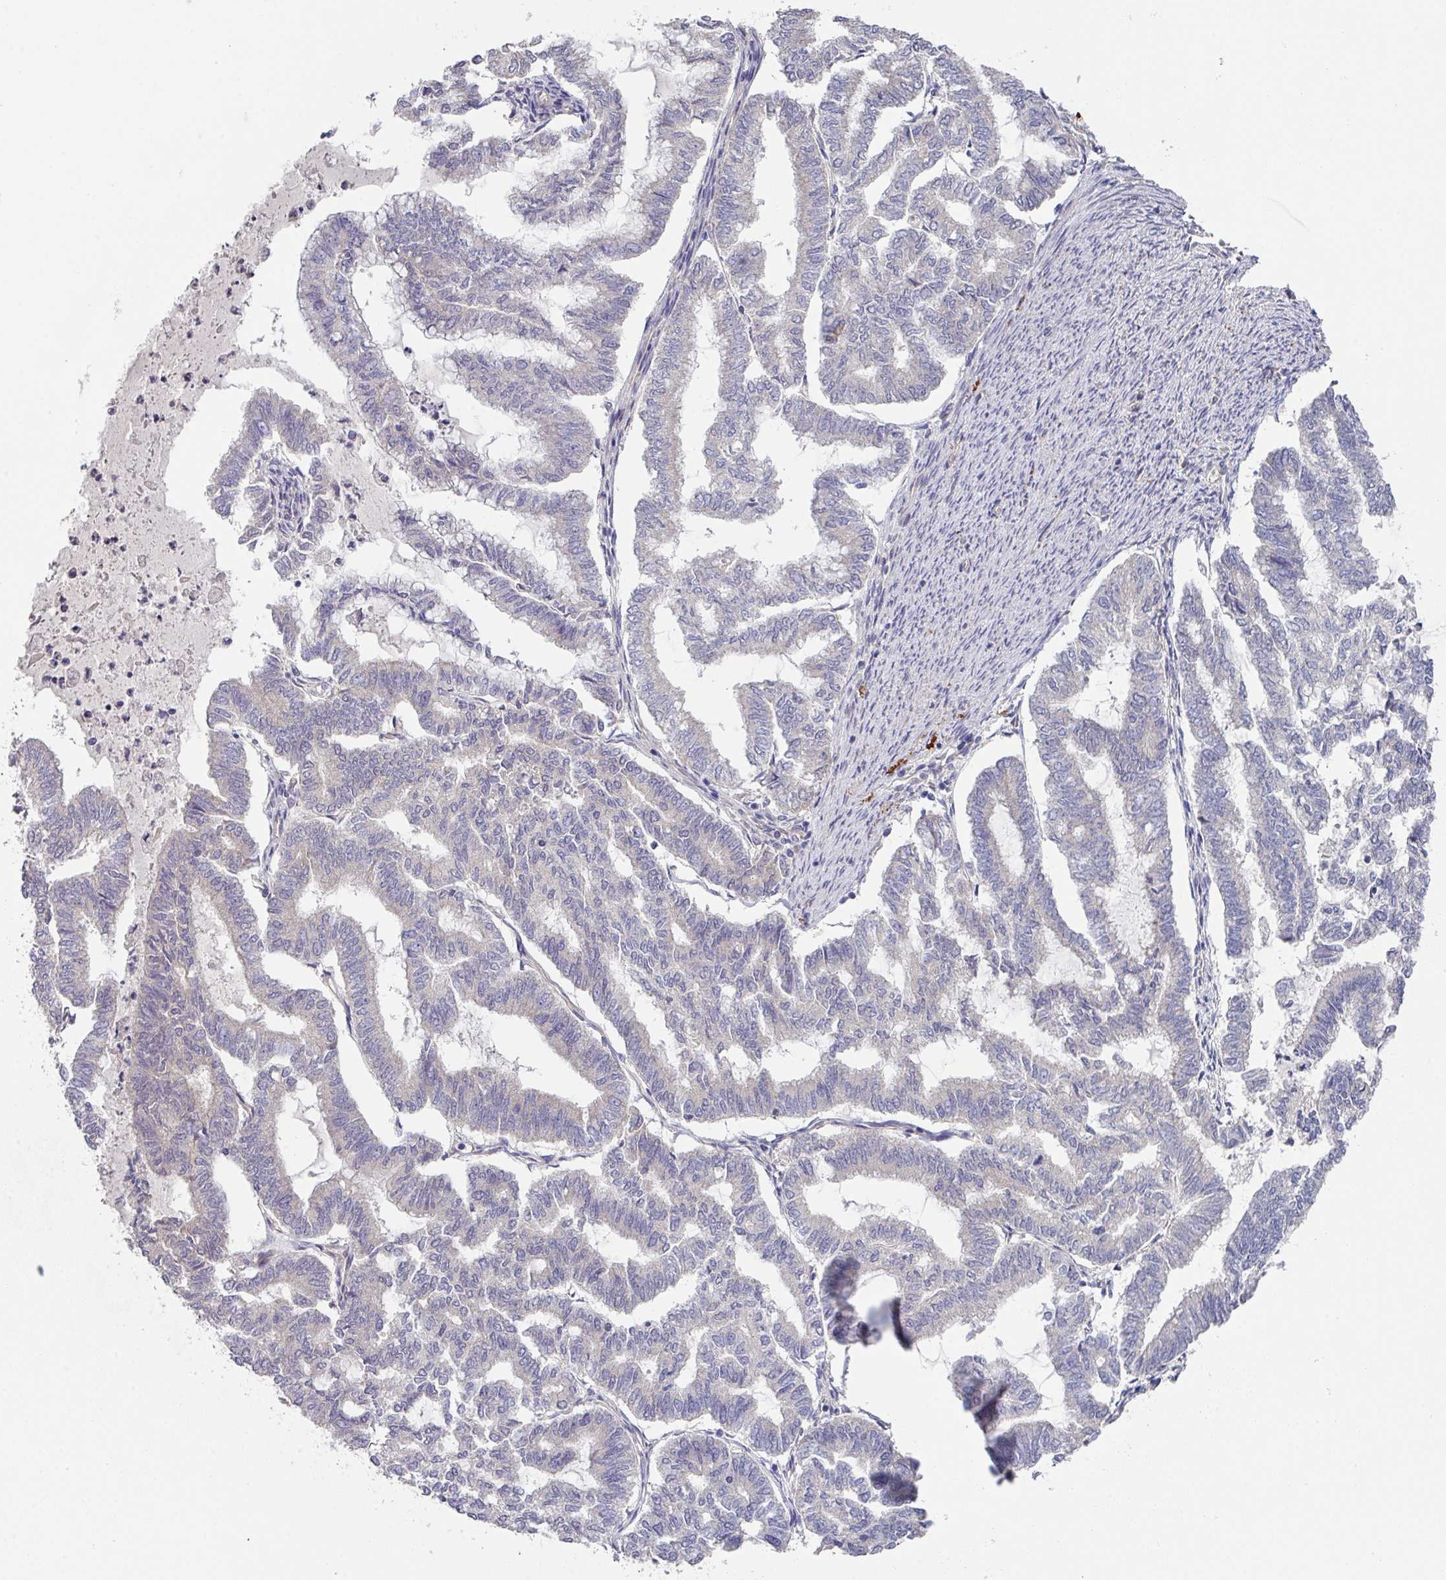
{"staining": {"intensity": "negative", "quantity": "none", "location": "none"}, "tissue": "endometrial cancer", "cell_type": "Tumor cells", "image_type": "cancer", "snomed": [{"axis": "morphology", "description": "Adenocarcinoma, NOS"}, {"axis": "topography", "description": "Endometrium"}], "caption": "Tumor cells show no significant protein expression in endometrial adenocarcinoma. (DAB (3,3'-diaminobenzidine) immunohistochemistry (IHC) visualized using brightfield microscopy, high magnification).", "gene": "DCAF12L2", "patient": {"sex": "female", "age": 79}}